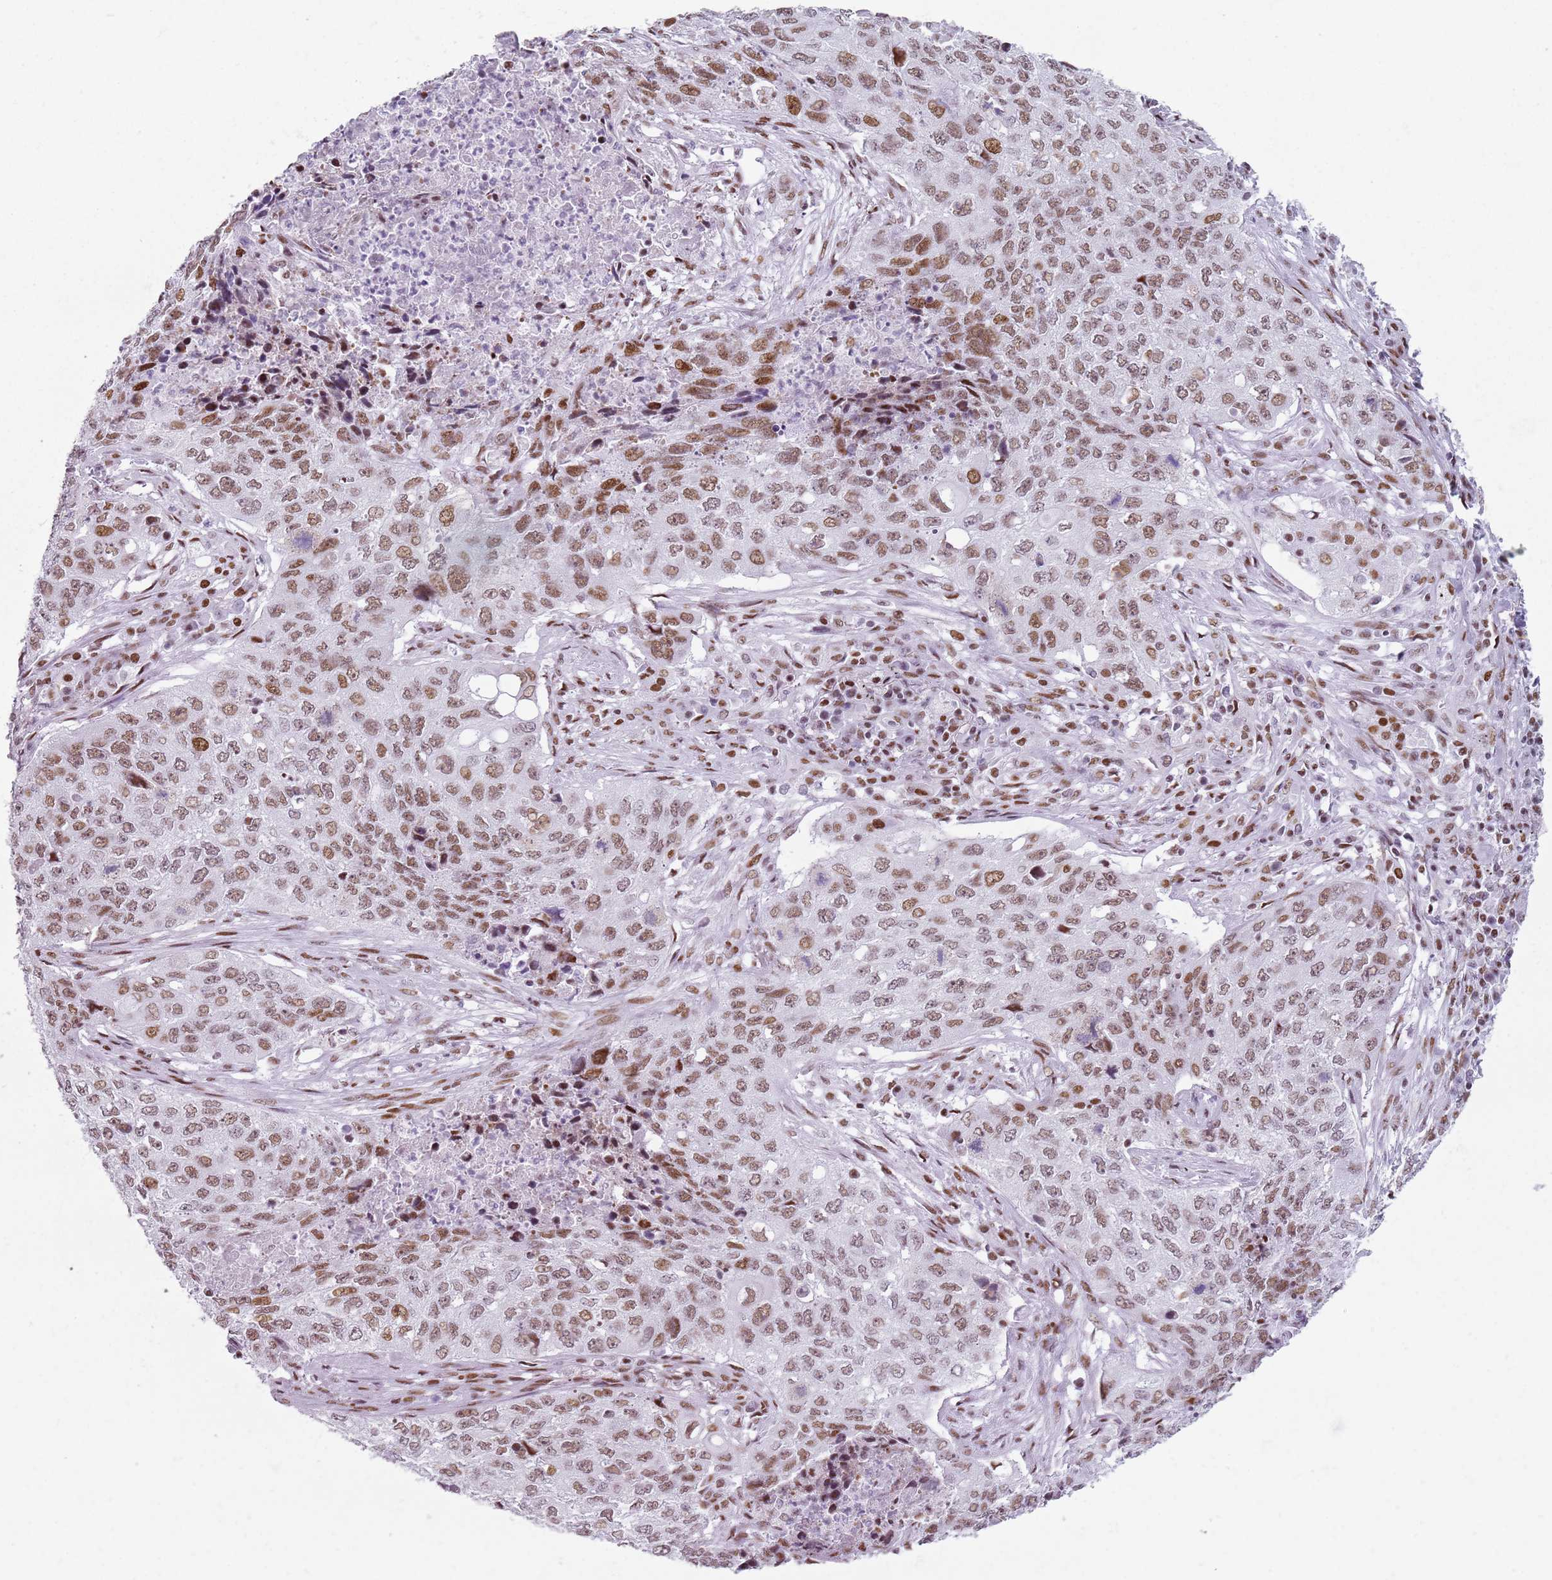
{"staining": {"intensity": "moderate", "quantity": ">75%", "location": "nuclear"}, "tissue": "lung cancer", "cell_type": "Tumor cells", "image_type": "cancer", "snomed": [{"axis": "morphology", "description": "Squamous cell carcinoma, NOS"}, {"axis": "topography", "description": "Lung"}], "caption": "Lung squamous cell carcinoma stained with a brown dye reveals moderate nuclear positive expression in approximately >75% of tumor cells.", "gene": "FAM104B", "patient": {"sex": "female", "age": 63}}